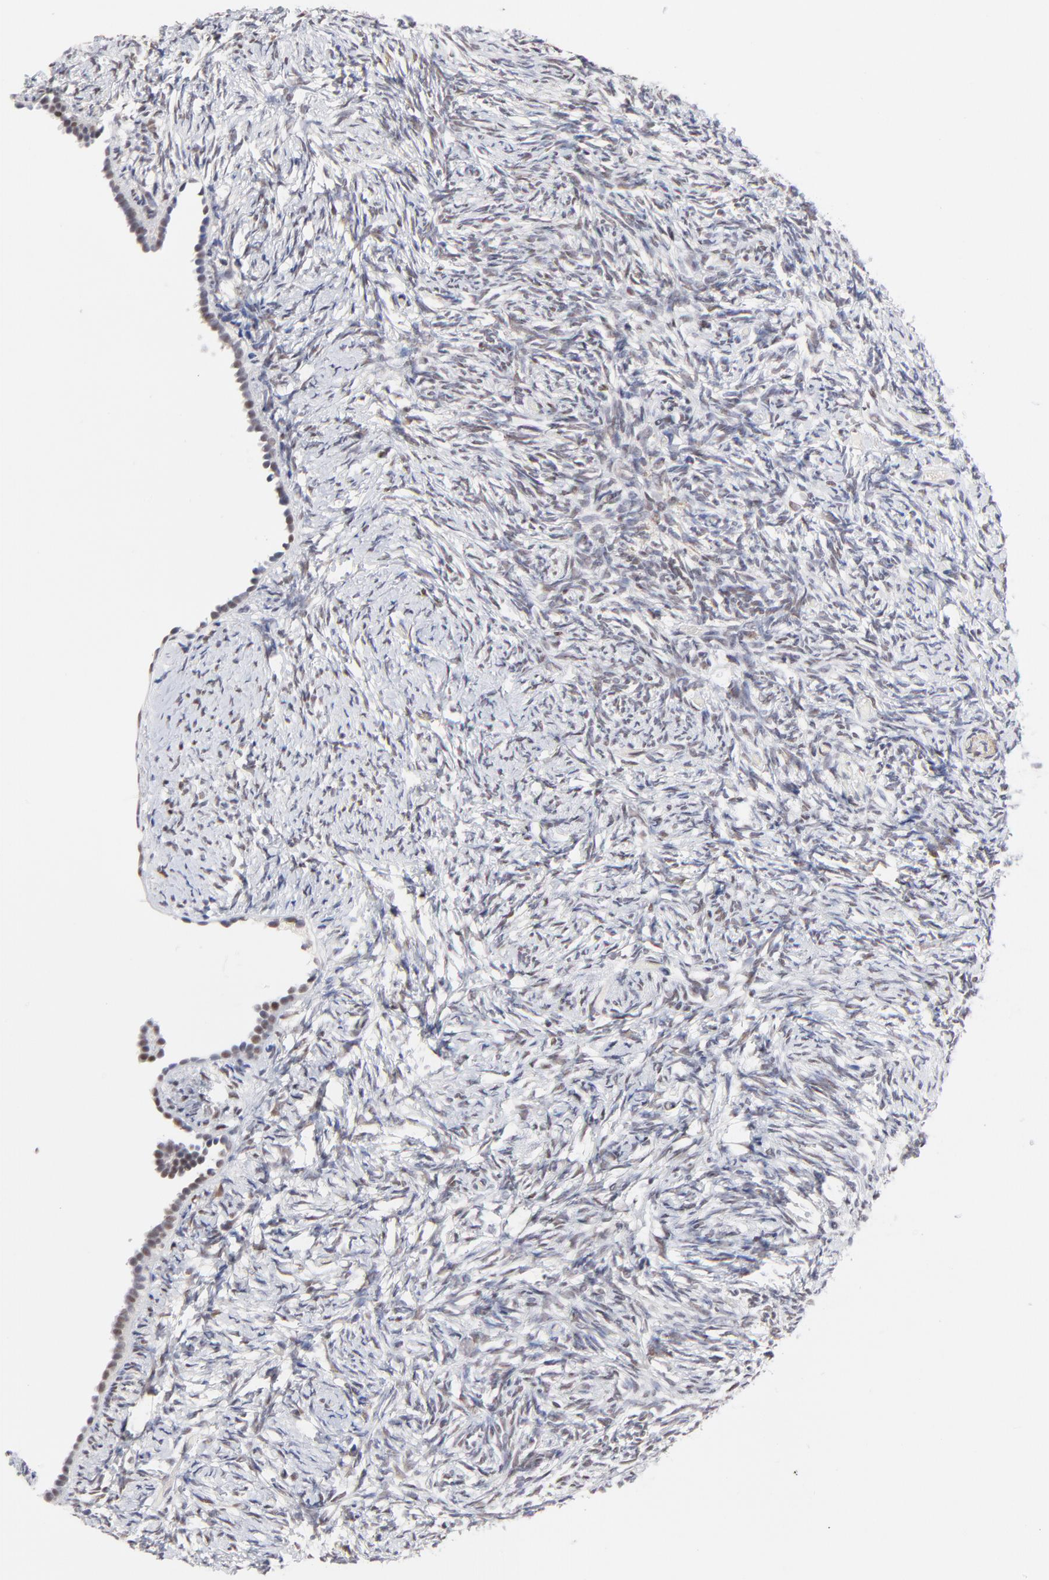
{"staining": {"intensity": "weak", "quantity": "25%-75%", "location": "nuclear"}, "tissue": "ovary", "cell_type": "Follicle cells", "image_type": "normal", "snomed": [{"axis": "morphology", "description": "Normal tissue, NOS"}, {"axis": "topography", "description": "Ovary"}], "caption": "The histopathology image reveals immunohistochemical staining of unremarkable ovary. There is weak nuclear staining is present in about 25%-75% of follicle cells. (DAB (3,3'-diaminobenzidine) IHC, brown staining for protein, blue staining for nuclei).", "gene": "OGFOD1", "patient": {"sex": "female", "age": 60}}